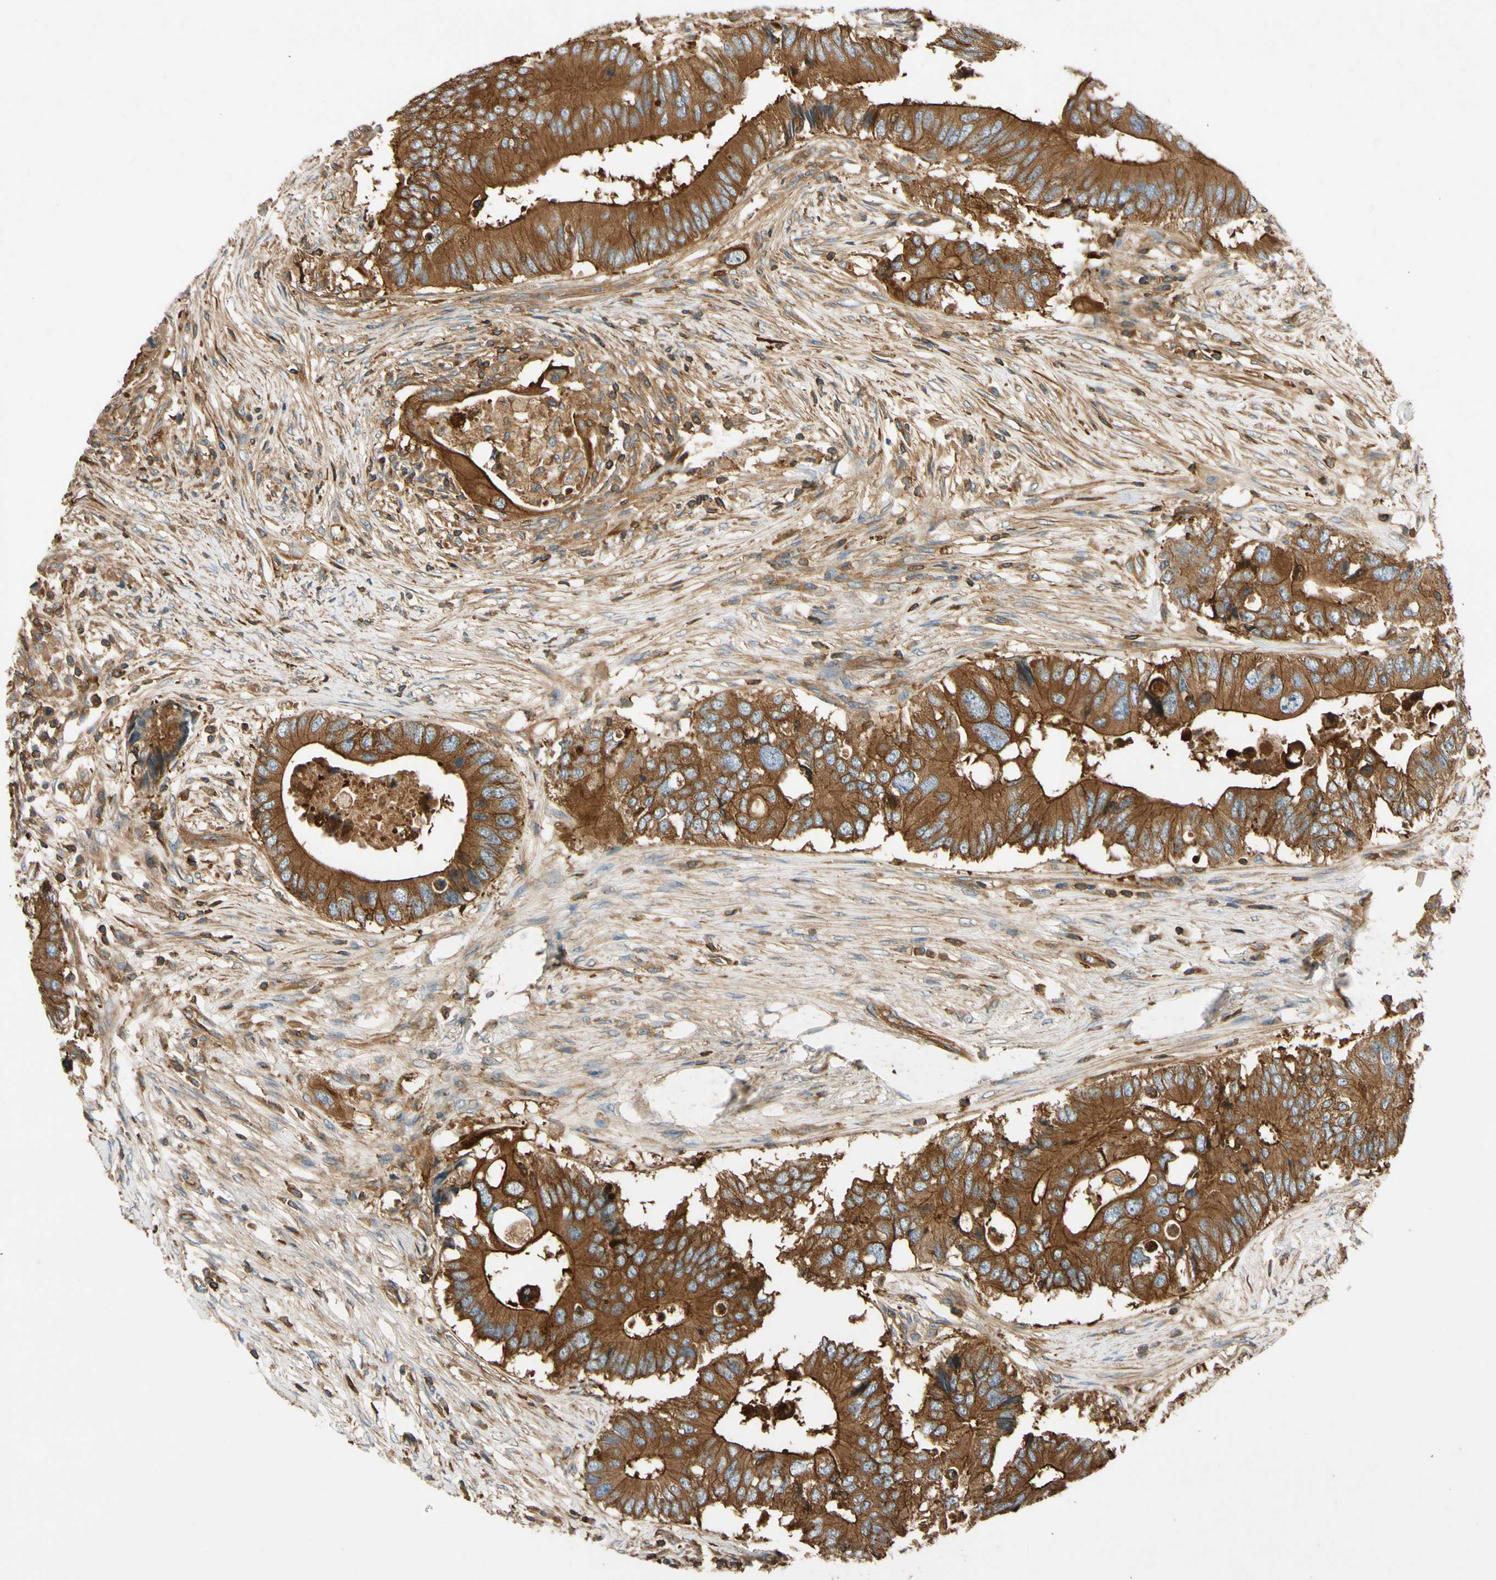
{"staining": {"intensity": "strong", "quantity": ">75%", "location": "cytoplasmic/membranous"}, "tissue": "colorectal cancer", "cell_type": "Tumor cells", "image_type": "cancer", "snomed": [{"axis": "morphology", "description": "Adenocarcinoma, NOS"}, {"axis": "topography", "description": "Colon"}], "caption": "Immunohistochemistry image of neoplastic tissue: human adenocarcinoma (colorectal) stained using immunohistochemistry reveals high levels of strong protein expression localized specifically in the cytoplasmic/membranous of tumor cells, appearing as a cytoplasmic/membranous brown color.", "gene": "TCP11L1", "patient": {"sex": "male", "age": 71}}